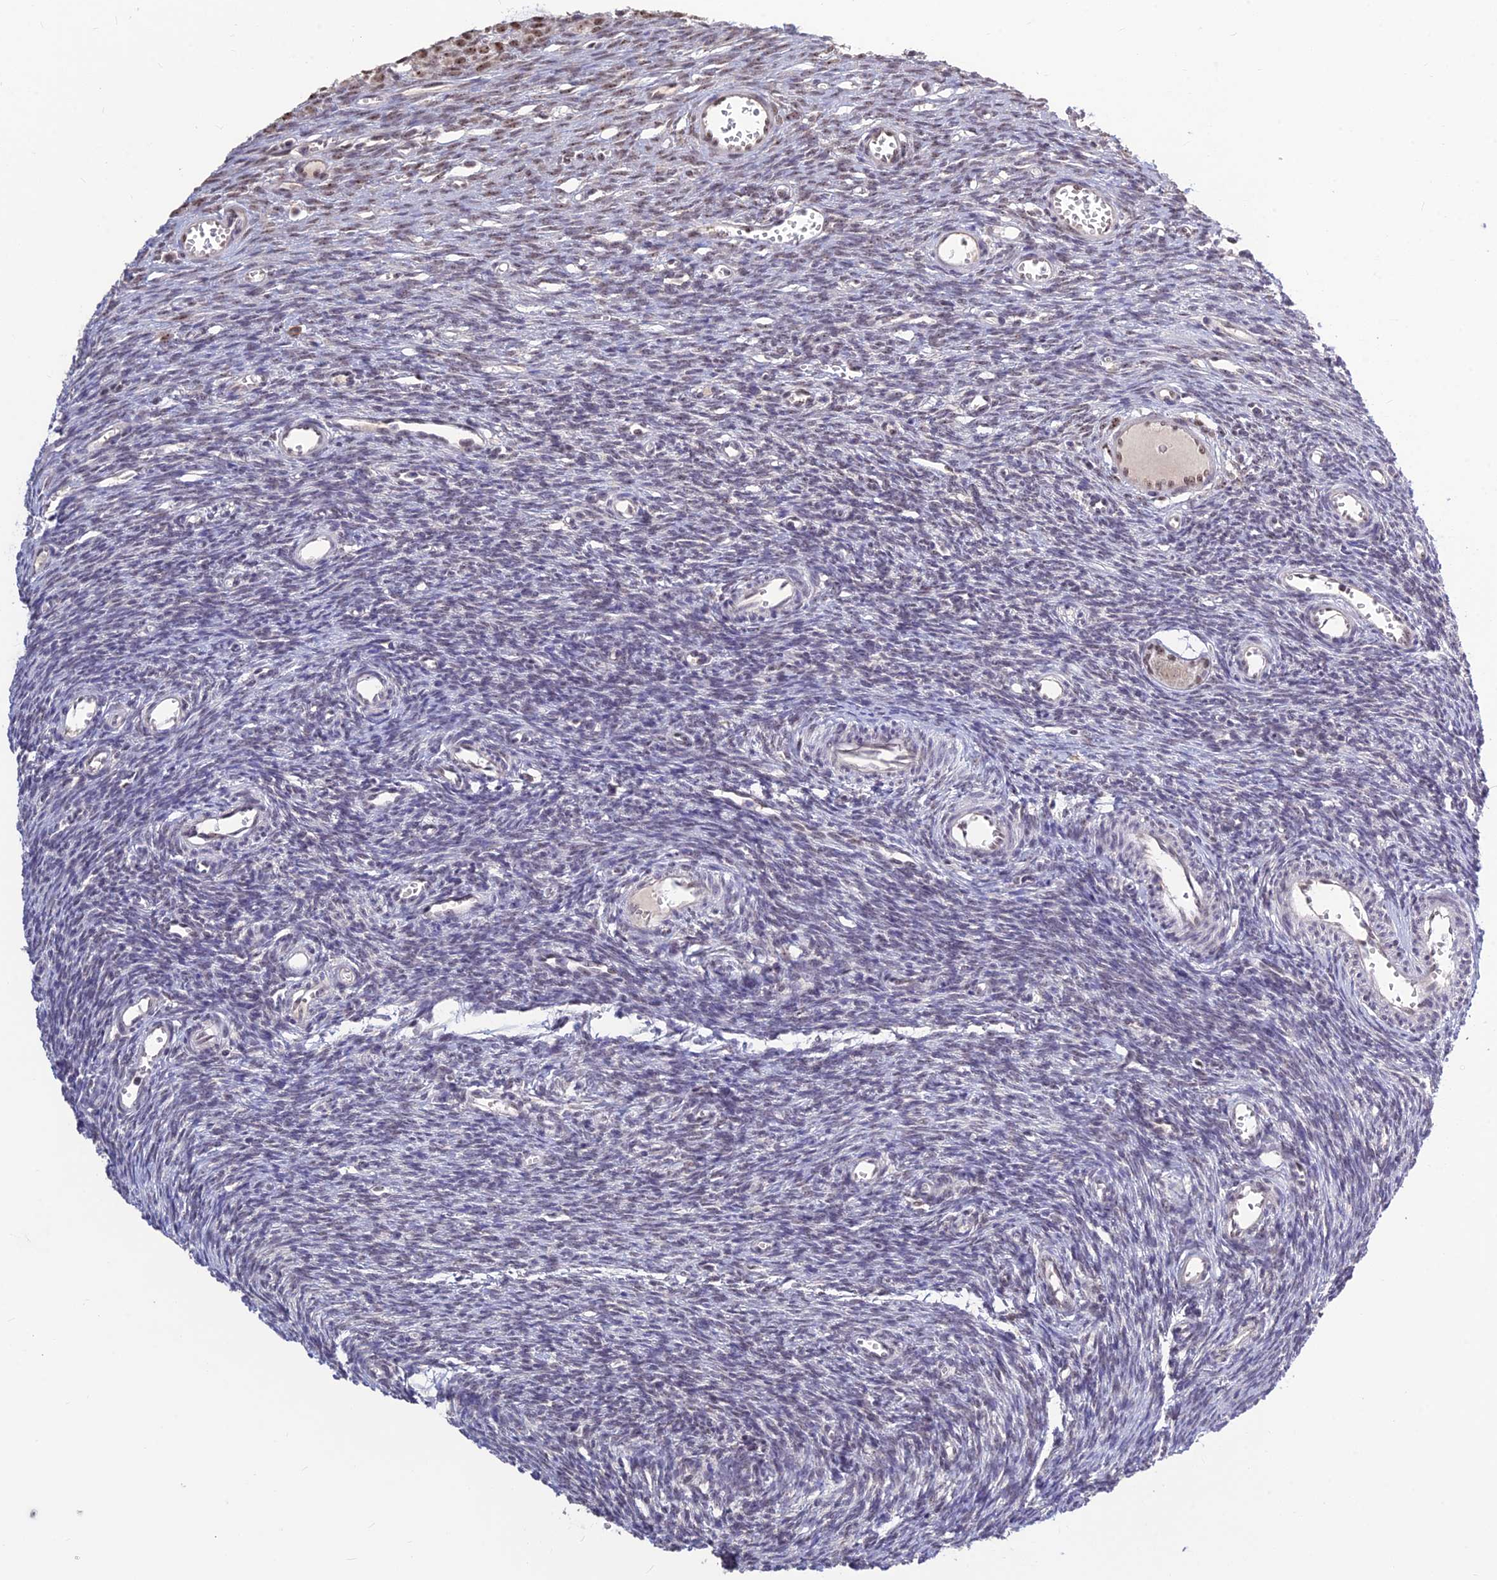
{"staining": {"intensity": "negative", "quantity": "none", "location": "none"}, "tissue": "ovary", "cell_type": "Ovarian stroma cells", "image_type": "normal", "snomed": [{"axis": "morphology", "description": "Normal tissue, NOS"}, {"axis": "topography", "description": "Ovary"}], "caption": "DAB (3,3'-diaminobenzidine) immunohistochemical staining of benign human ovary shows no significant positivity in ovarian stroma cells. (Immunohistochemistry, brightfield microscopy, high magnification).", "gene": "POLR1G", "patient": {"sex": "female", "age": 39}}